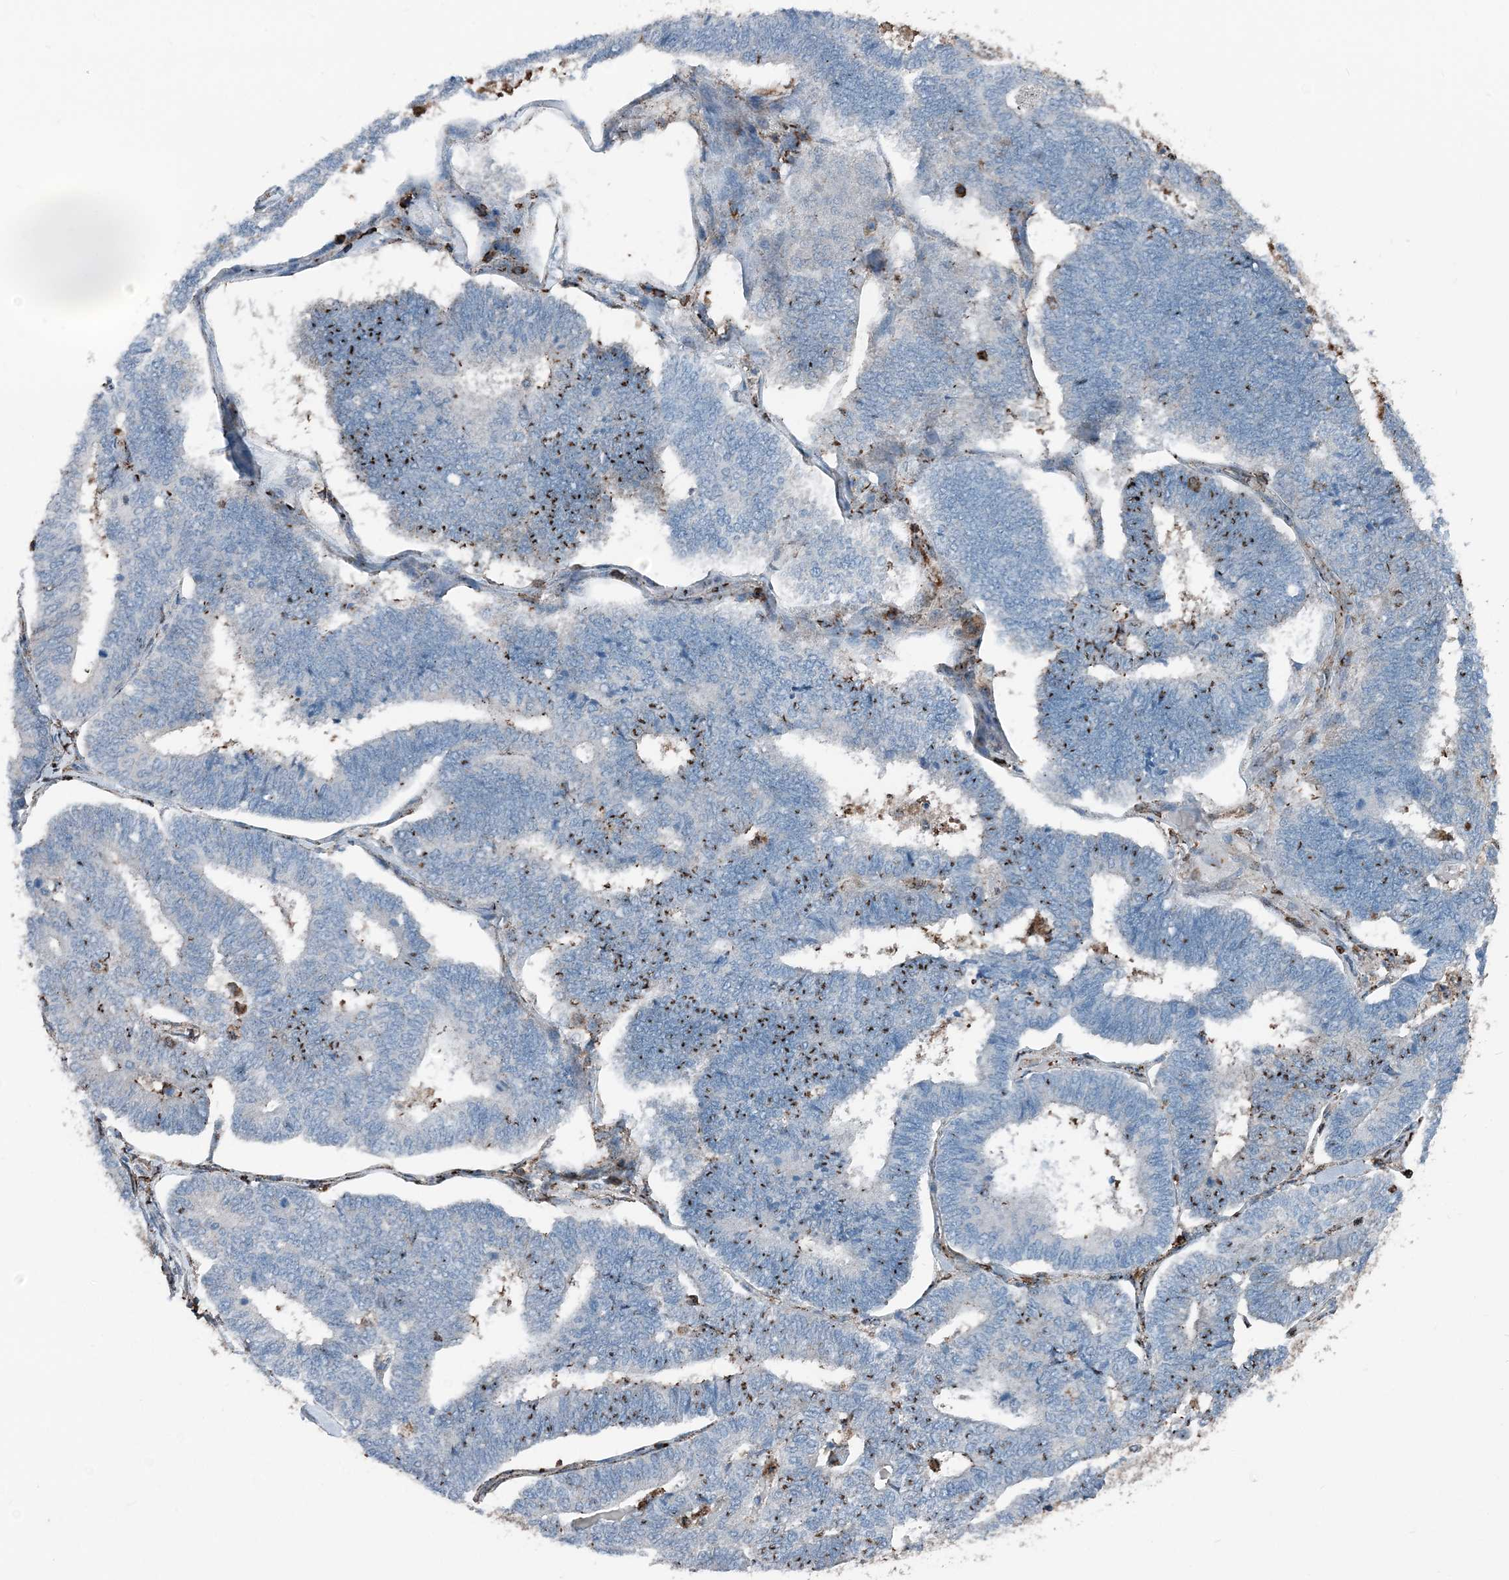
{"staining": {"intensity": "negative", "quantity": "none", "location": "none"}, "tissue": "endometrial cancer", "cell_type": "Tumor cells", "image_type": "cancer", "snomed": [{"axis": "morphology", "description": "Adenocarcinoma, NOS"}, {"axis": "topography", "description": "Endometrium"}], "caption": "Adenocarcinoma (endometrial) stained for a protein using immunohistochemistry exhibits no expression tumor cells.", "gene": "CFL1", "patient": {"sex": "female", "age": 70}}